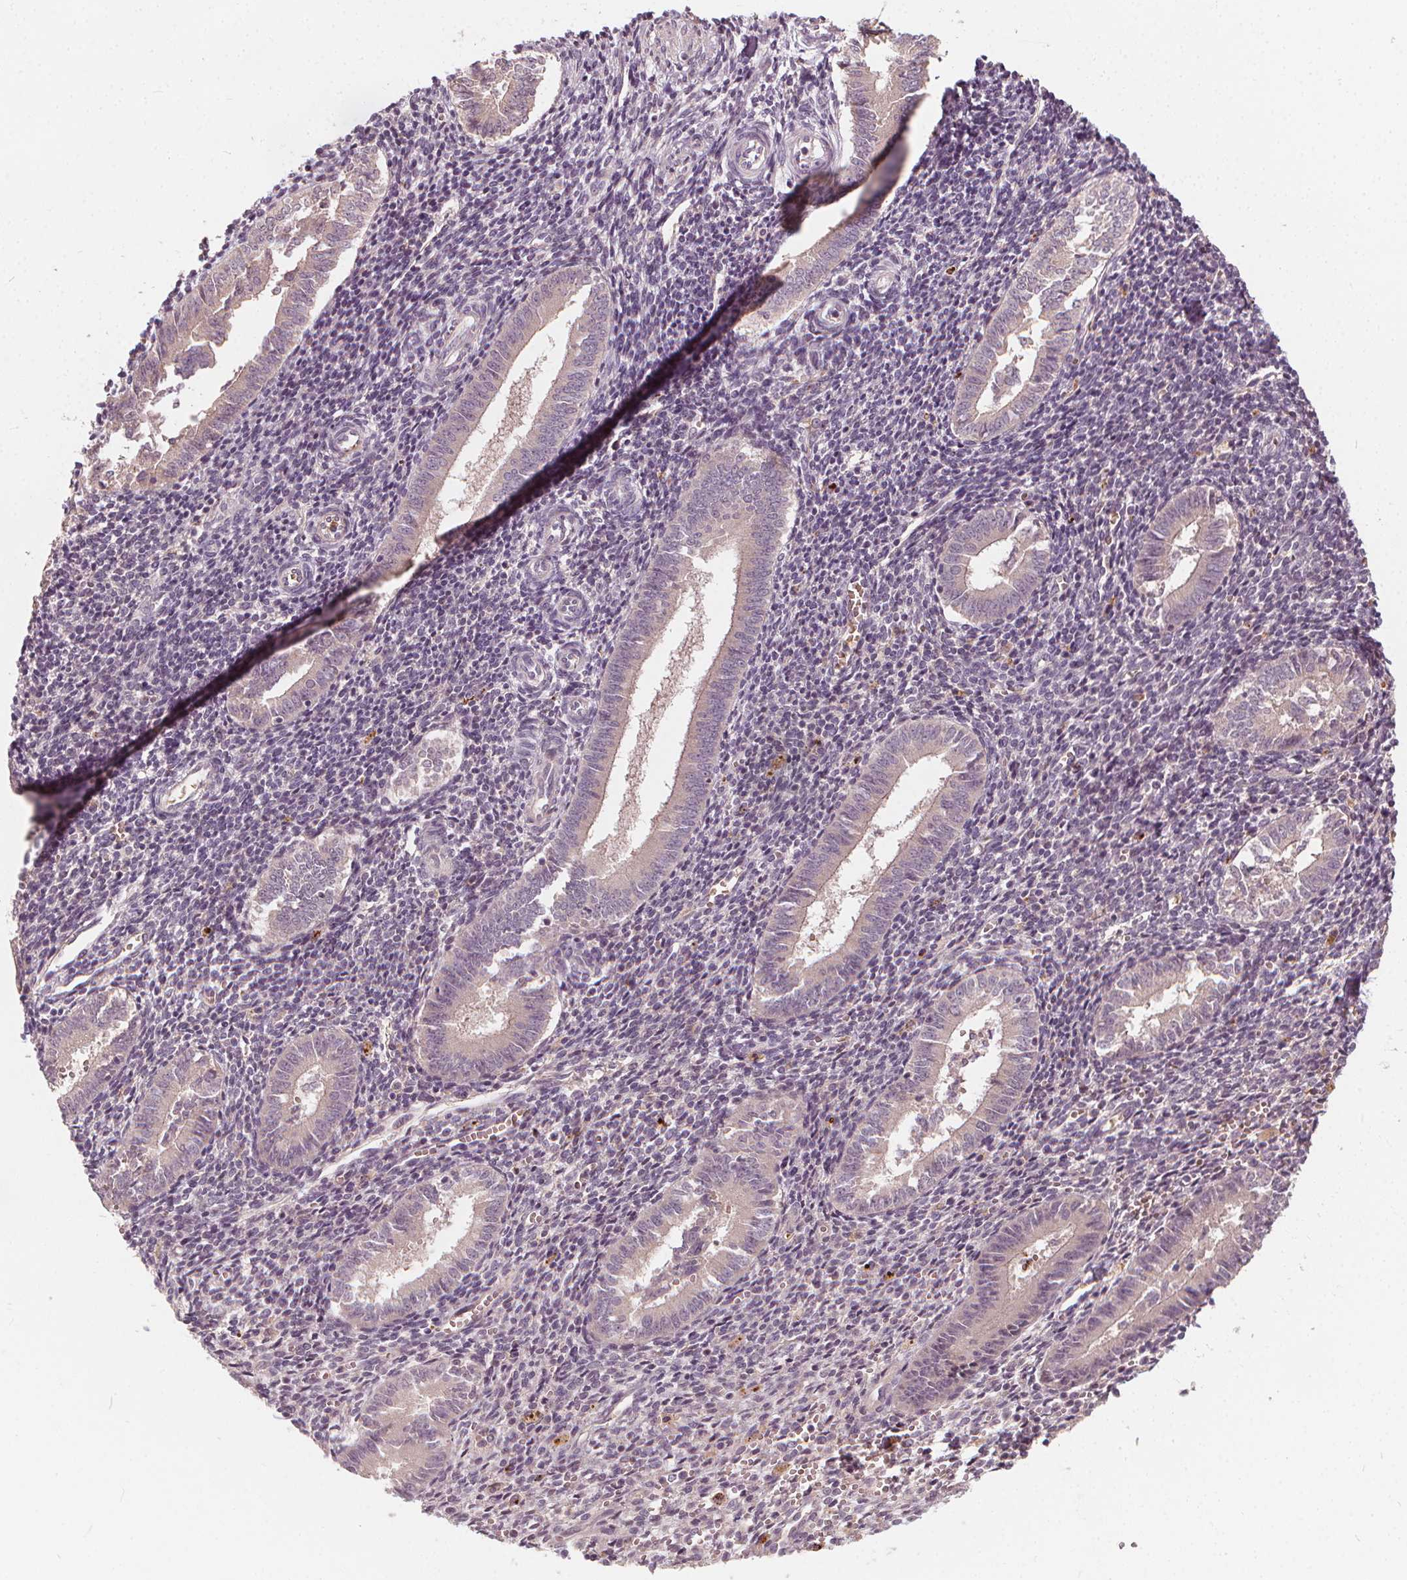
{"staining": {"intensity": "negative", "quantity": "none", "location": "none"}, "tissue": "endometrium", "cell_type": "Cells in endometrial stroma", "image_type": "normal", "snomed": [{"axis": "morphology", "description": "Normal tissue, NOS"}, {"axis": "topography", "description": "Endometrium"}], "caption": "Immunohistochemistry (IHC) histopathology image of normal human endometrium stained for a protein (brown), which demonstrates no expression in cells in endometrial stroma.", "gene": "IPO13", "patient": {"sex": "female", "age": 25}}